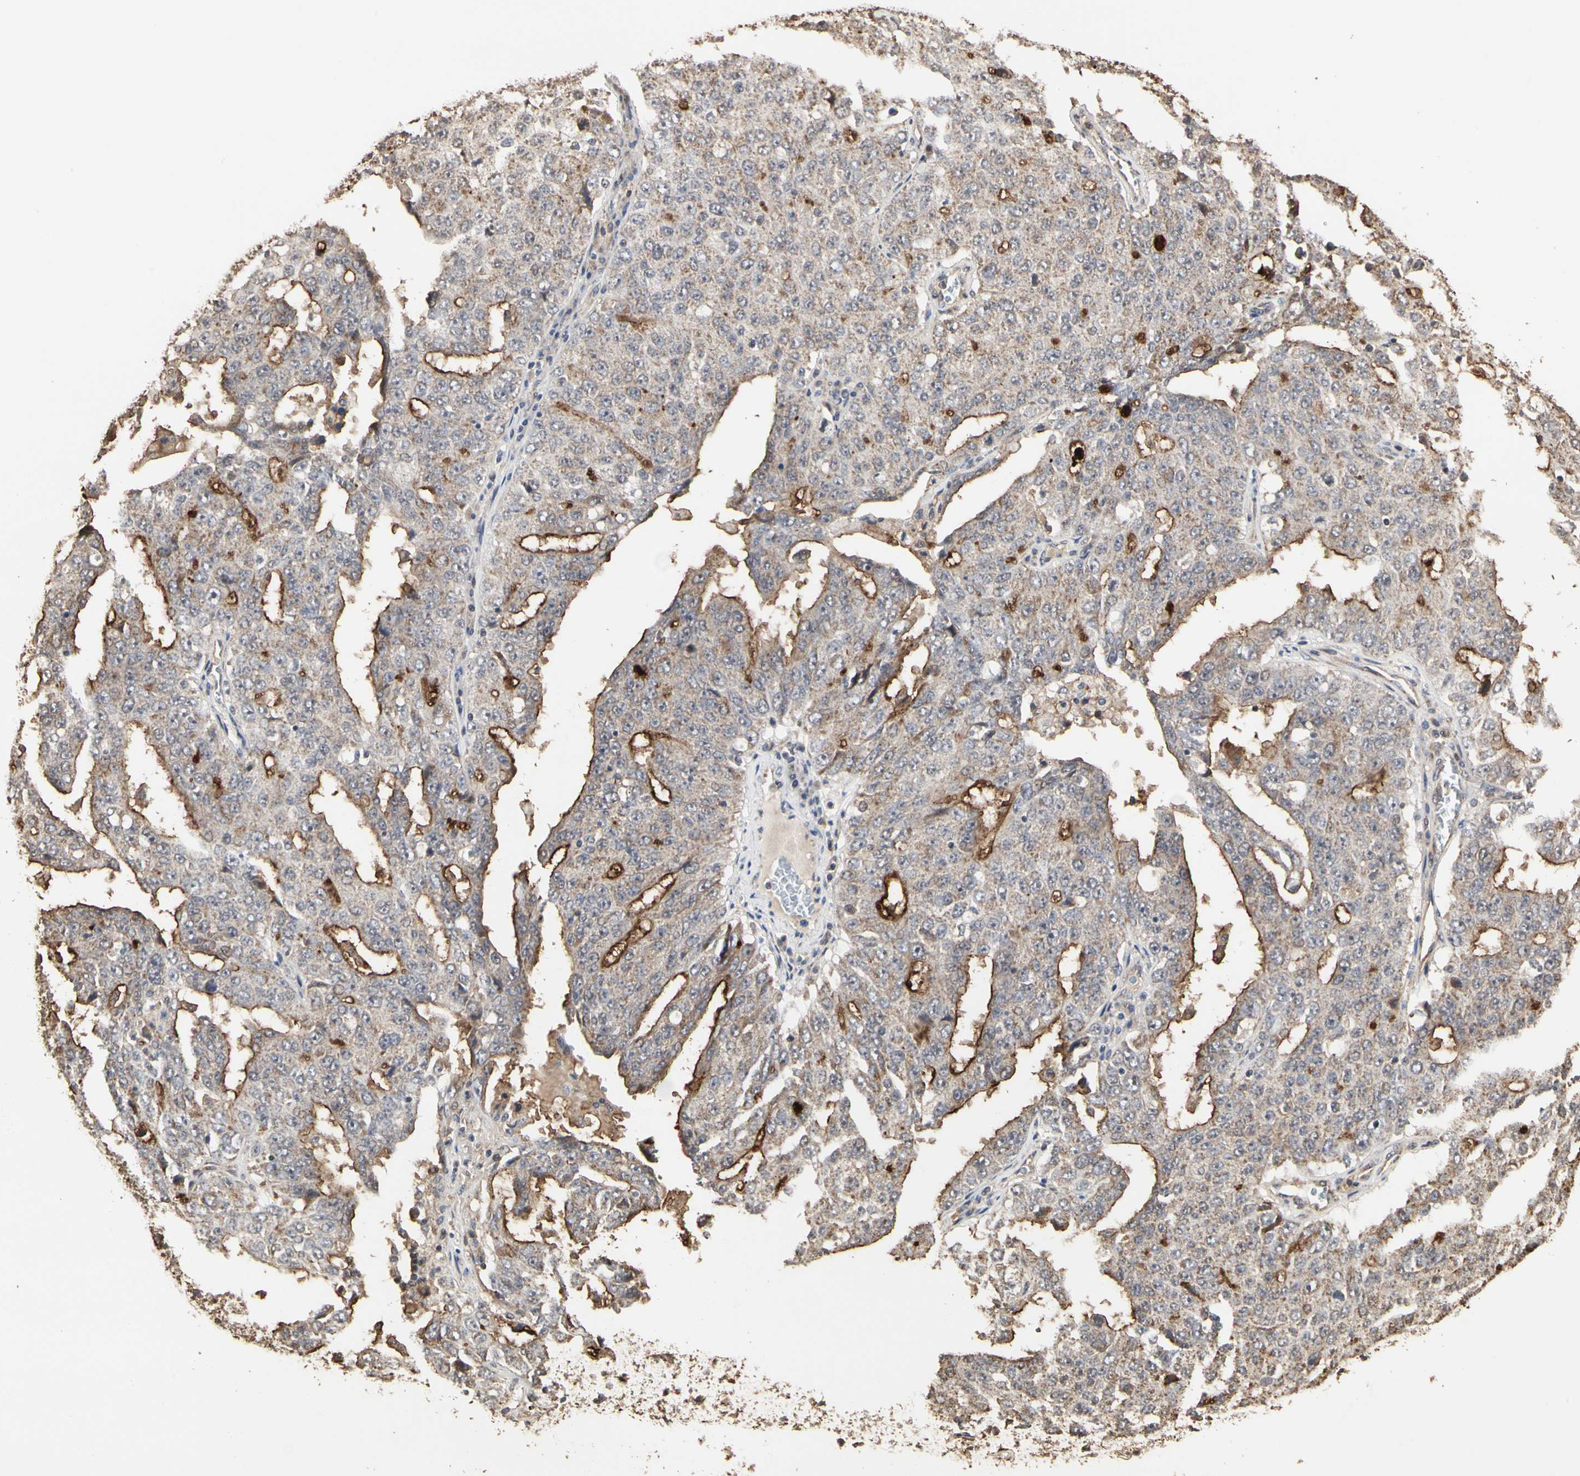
{"staining": {"intensity": "strong", "quantity": "<25%", "location": "cytoplasmic/membranous"}, "tissue": "ovarian cancer", "cell_type": "Tumor cells", "image_type": "cancer", "snomed": [{"axis": "morphology", "description": "Carcinoma, endometroid"}, {"axis": "topography", "description": "Ovary"}], "caption": "Human endometroid carcinoma (ovarian) stained with a brown dye shows strong cytoplasmic/membranous positive positivity in about <25% of tumor cells.", "gene": "TAOK1", "patient": {"sex": "female", "age": 62}}